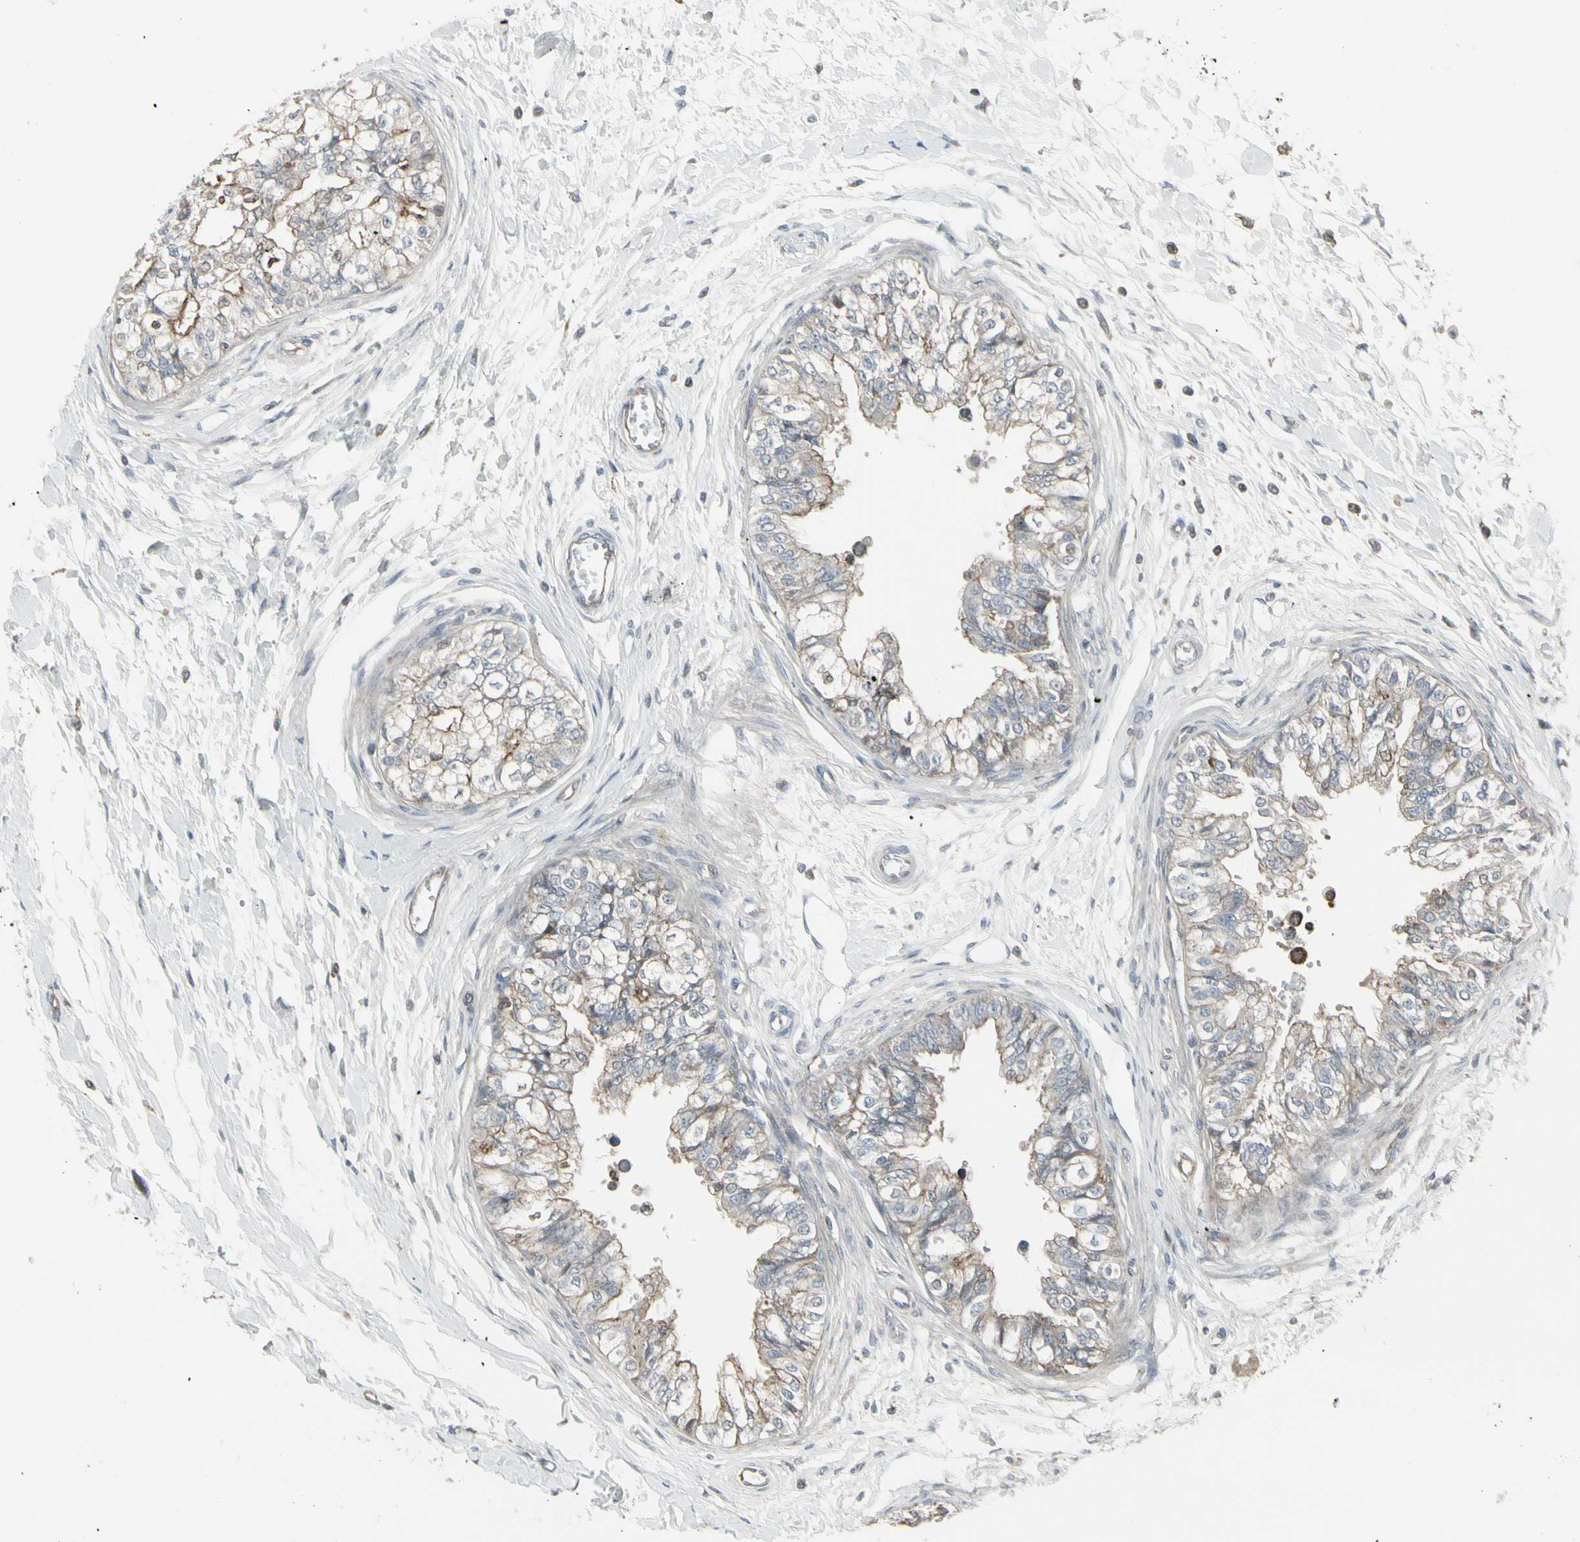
{"staining": {"intensity": "weak", "quantity": ">75%", "location": "cytoplasmic/membranous"}, "tissue": "epididymis", "cell_type": "Glandular cells", "image_type": "normal", "snomed": [{"axis": "morphology", "description": "Normal tissue, NOS"}, {"axis": "morphology", "description": "Adenocarcinoma, metastatic, NOS"}, {"axis": "topography", "description": "Testis"}, {"axis": "topography", "description": "Epididymis"}], "caption": "The photomicrograph demonstrates staining of benign epididymis, revealing weak cytoplasmic/membranous protein positivity (brown color) within glandular cells. (brown staining indicates protein expression, while blue staining denotes nuclei).", "gene": "EPS15", "patient": {"sex": "male", "age": 26}}